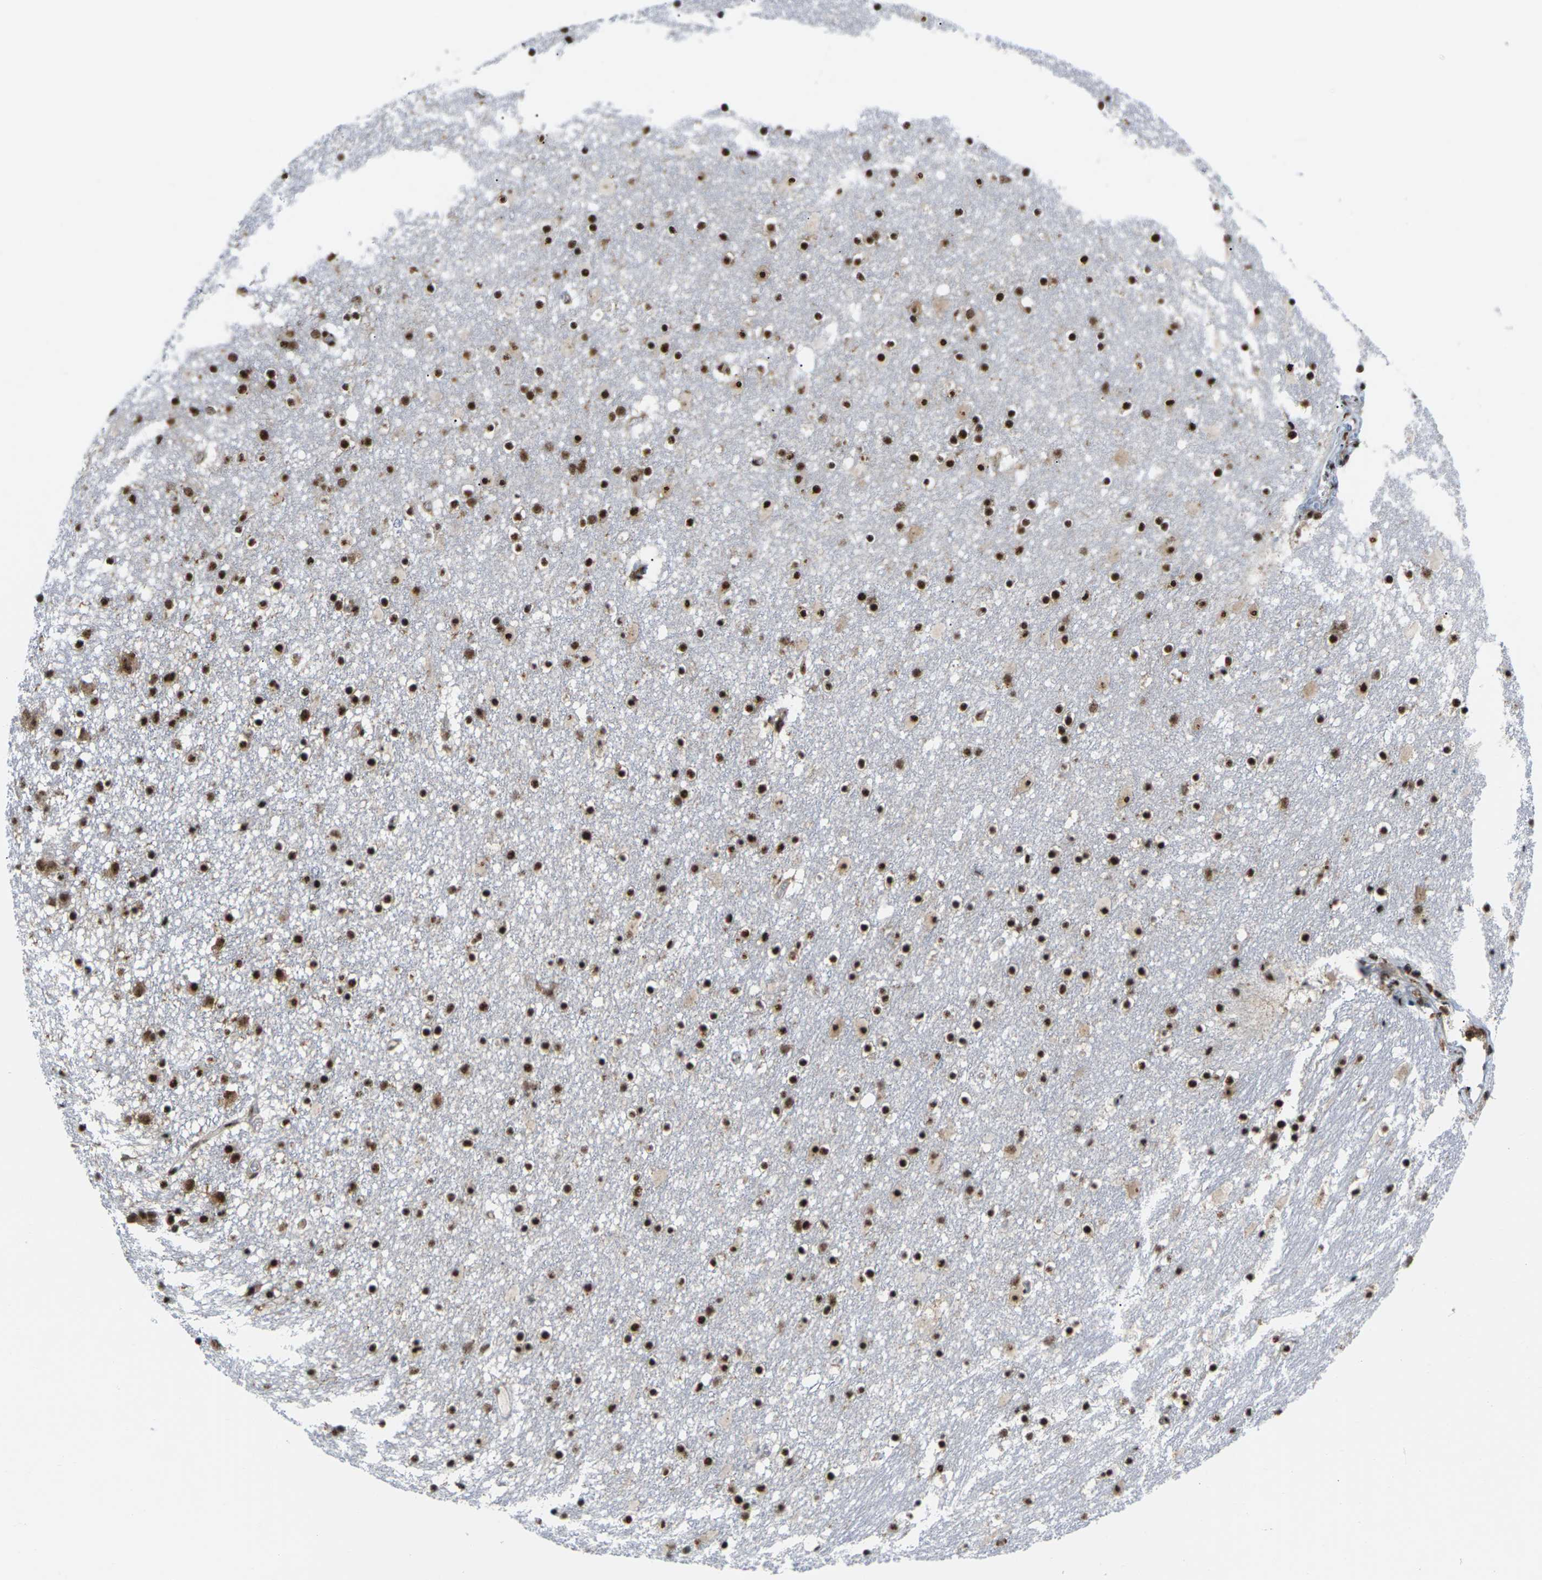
{"staining": {"intensity": "strong", "quantity": ">75%", "location": "nuclear"}, "tissue": "caudate", "cell_type": "Glial cells", "image_type": "normal", "snomed": [{"axis": "morphology", "description": "Normal tissue, NOS"}, {"axis": "topography", "description": "Lateral ventricle wall"}], "caption": "High-power microscopy captured an immunohistochemistry (IHC) histopathology image of normal caudate, revealing strong nuclear staining in about >75% of glial cells.", "gene": "MAGOH", "patient": {"sex": "male", "age": 45}}